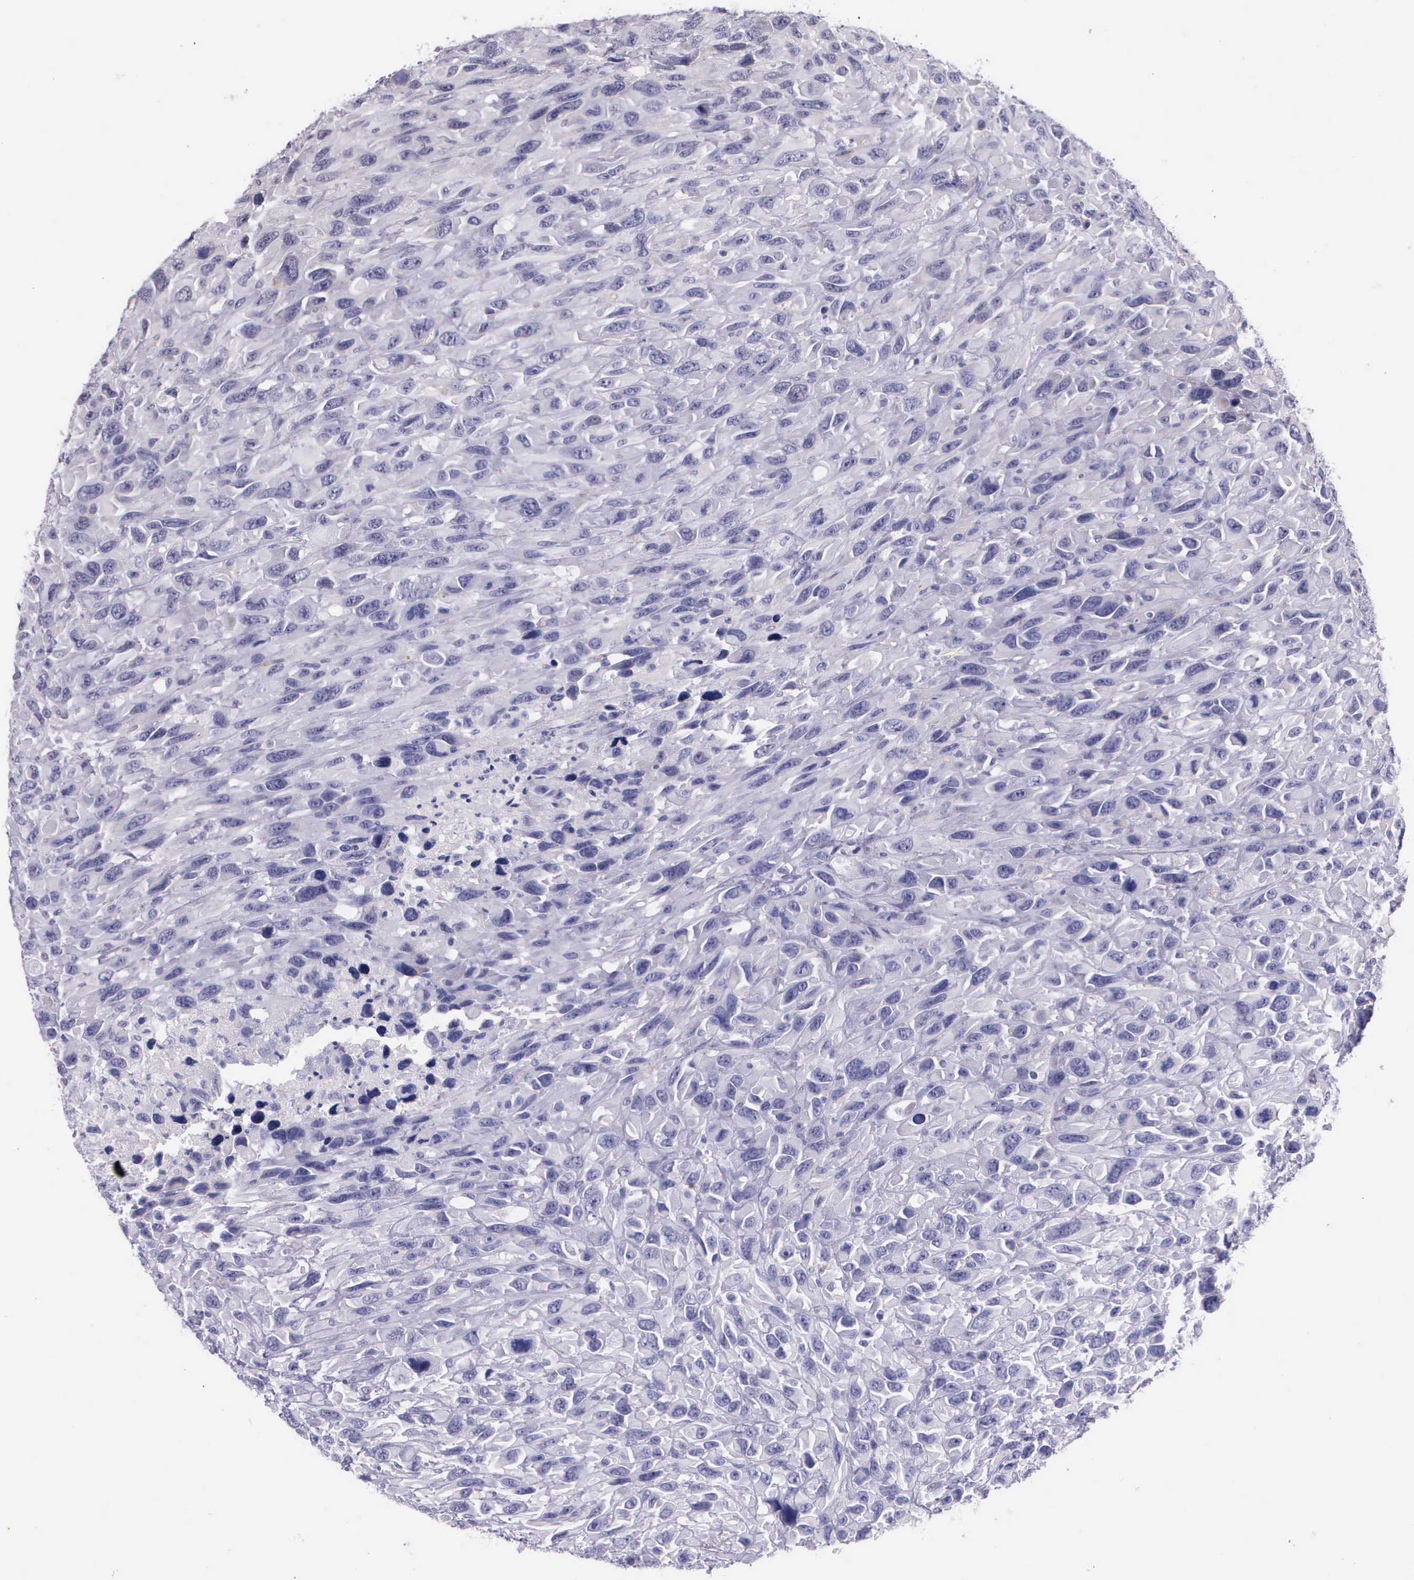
{"staining": {"intensity": "negative", "quantity": "none", "location": "none"}, "tissue": "renal cancer", "cell_type": "Tumor cells", "image_type": "cancer", "snomed": [{"axis": "morphology", "description": "Adenocarcinoma, NOS"}, {"axis": "topography", "description": "Kidney"}], "caption": "High power microscopy image of an IHC histopathology image of renal adenocarcinoma, revealing no significant positivity in tumor cells.", "gene": "THSD7A", "patient": {"sex": "male", "age": 79}}